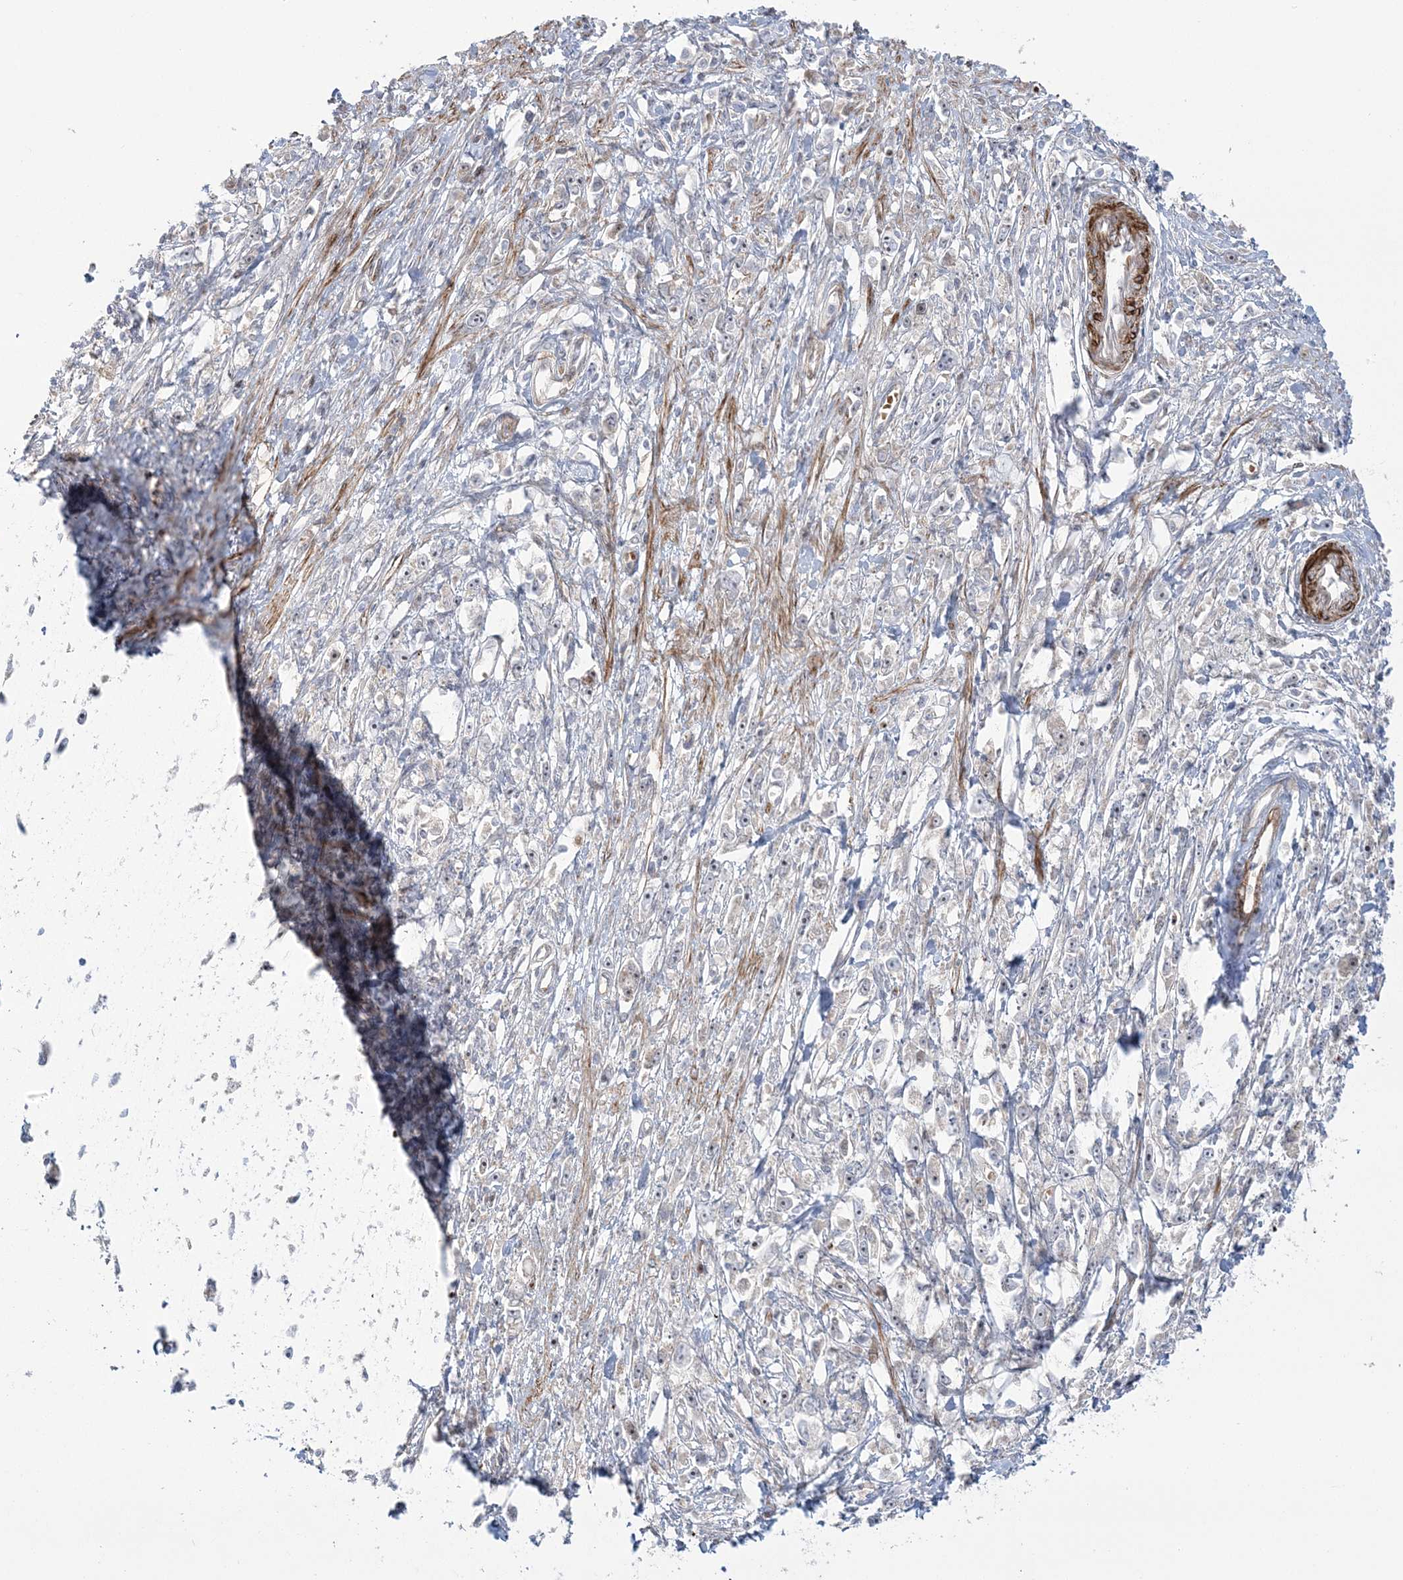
{"staining": {"intensity": "negative", "quantity": "none", "location": "none"}, "tissue": "stomach cancer", "cell_type": "Tumor cells", "image_type": "cancer", "snomed": [{"axis": "morphology", "description": "Adenocarcinoma, NOS"}, {"axis": "topography", "description": "Stomach"}], "caption": "Immunohistochemistry of stomach cancer (adenocarcinoma) exhibits no staining in tumor cells.", "gene": "NUDT9", "patient": {"sex": "female", "age": 59}}